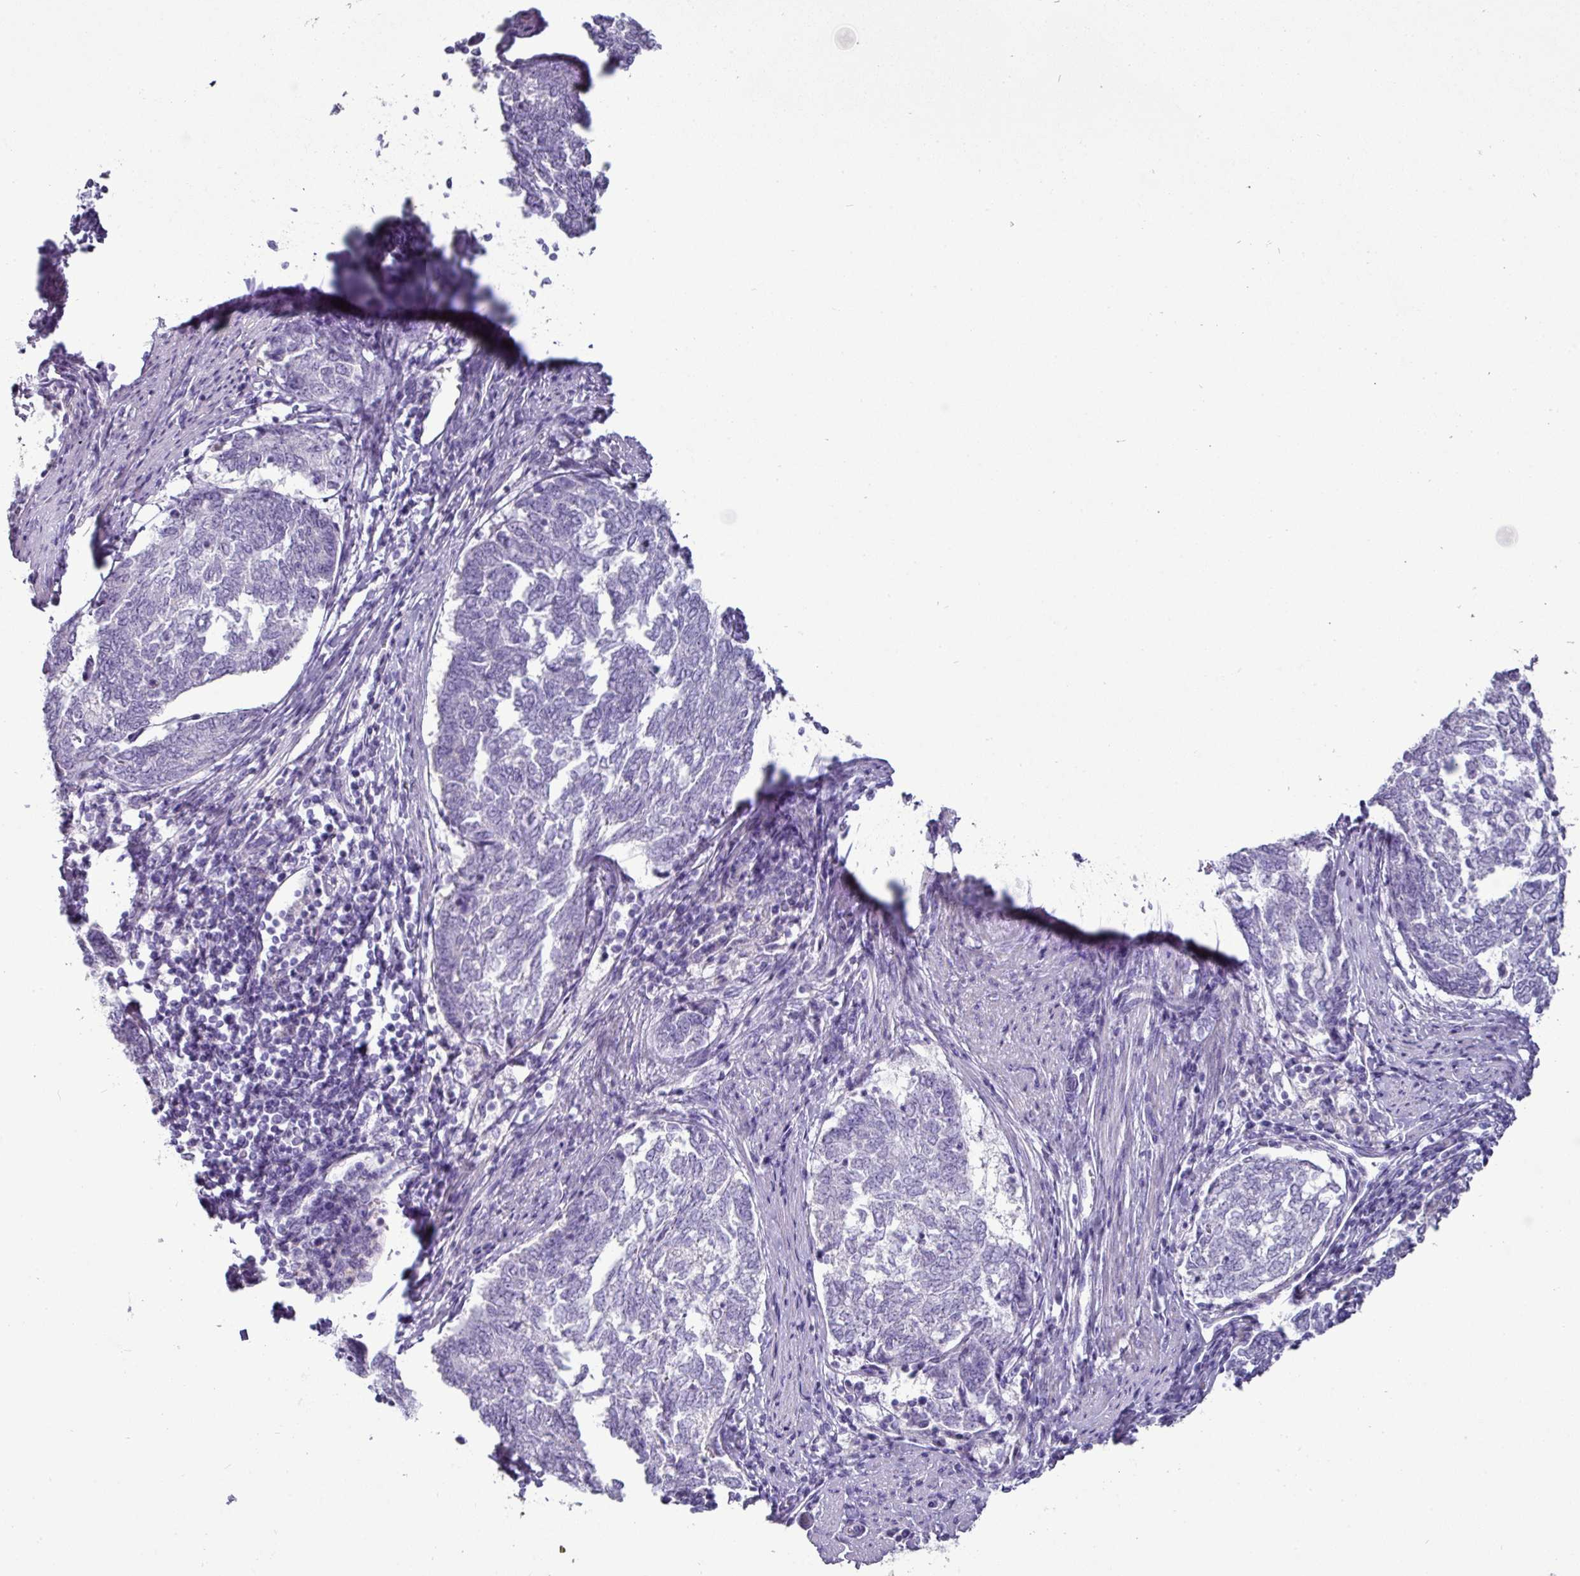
{"staining": {"intensity": "negative", "quantity": "none", "location": "none"}, "tissue": "endometrial cancer", "cell_type": "Tumor cells", "image_type": "cancer", "snomed": [{"axis": "morphology", "description": "Adenocarcinoma, NOS"}, {"axis": "topography", "description": "Endometrium"}], "caption": "Image shows no significant protein expression in tumor cells of adenocarcinoma (endometrial).", "gene": "GSTA3", "patient": {"sex": "female", "age": 80}}